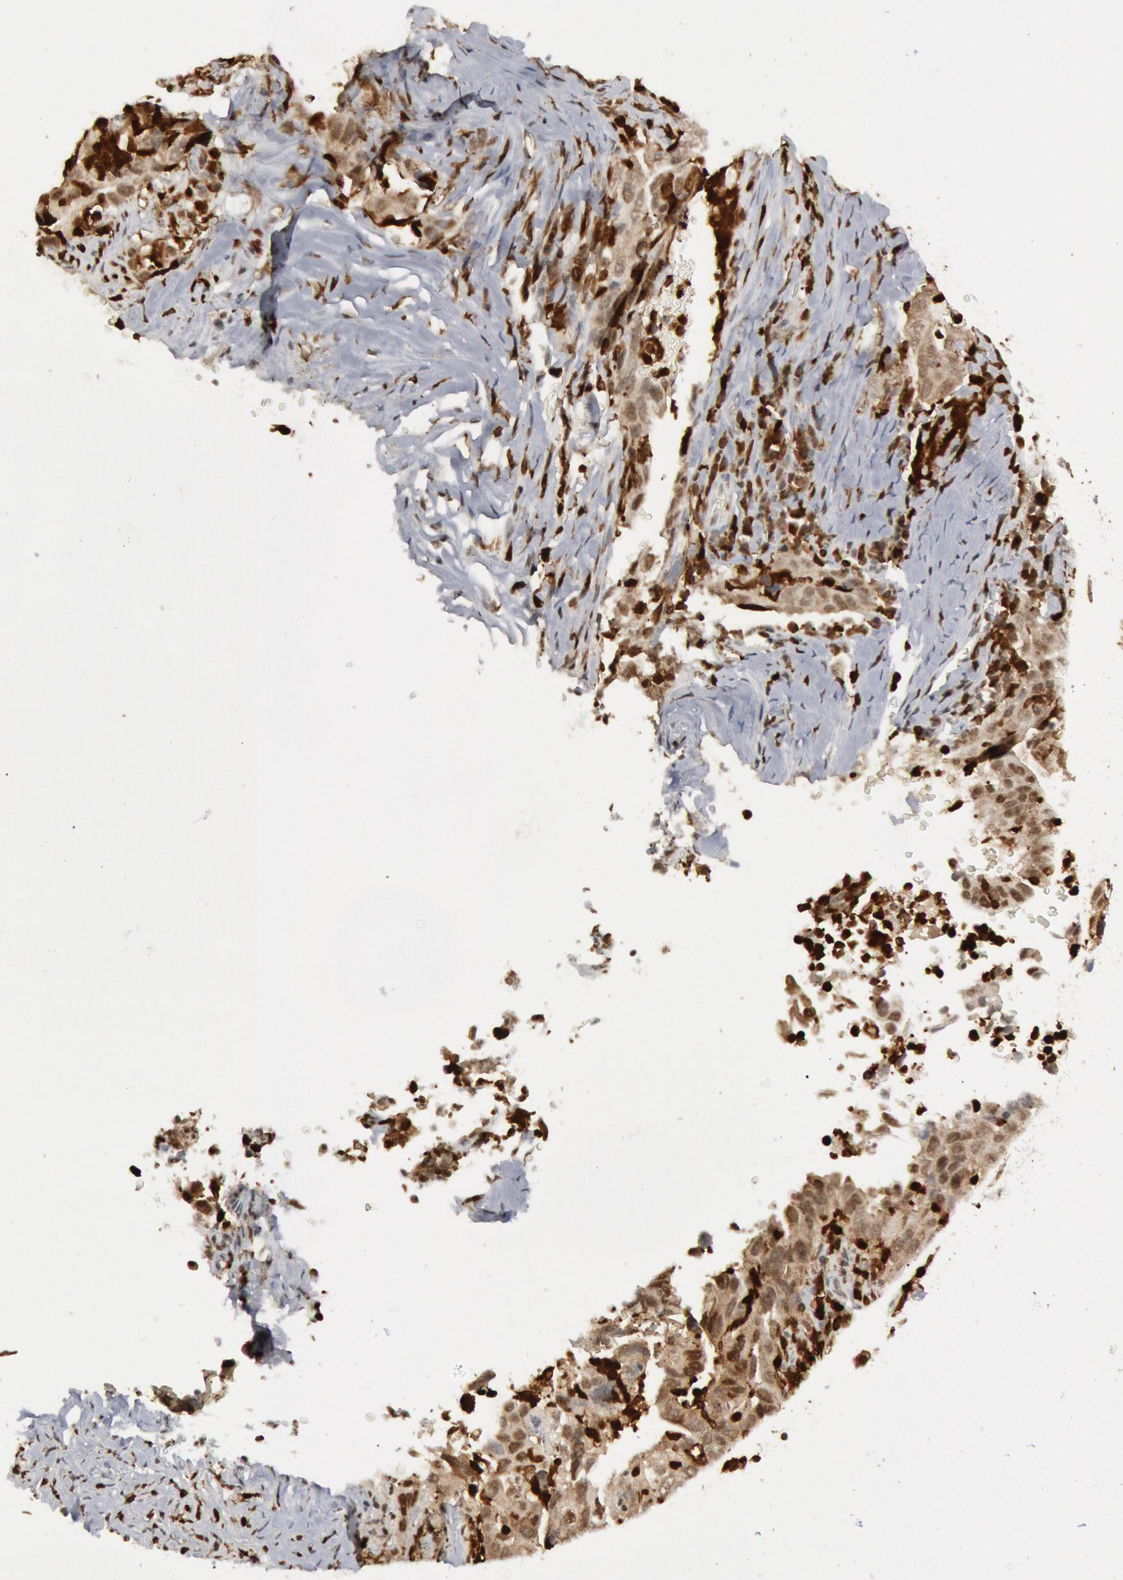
{"staining": {"intensity": "weak", "quantity": ">75%", "location": "cytoplasmic/membranous,nuclear"}, "tissue": "lung cancer", "cell_type": "Tumor cells", "image_type": "cancer", "snomed": [{"axis": "morphology", "description": "Squamous cell carcinoma, NOS"}, {"axis": "topography", "description": "Lung"}], "caption": "A brown stain shows weak cytoplasmic/membranous and nuclear positivity of a protein in human lung squamous cell carcinoma tumor cells. (Brightfield microscopy of DAB IHC at high magnification).", "gene": "PTPN6", "patient": {"sex": "male", "age": 64}}